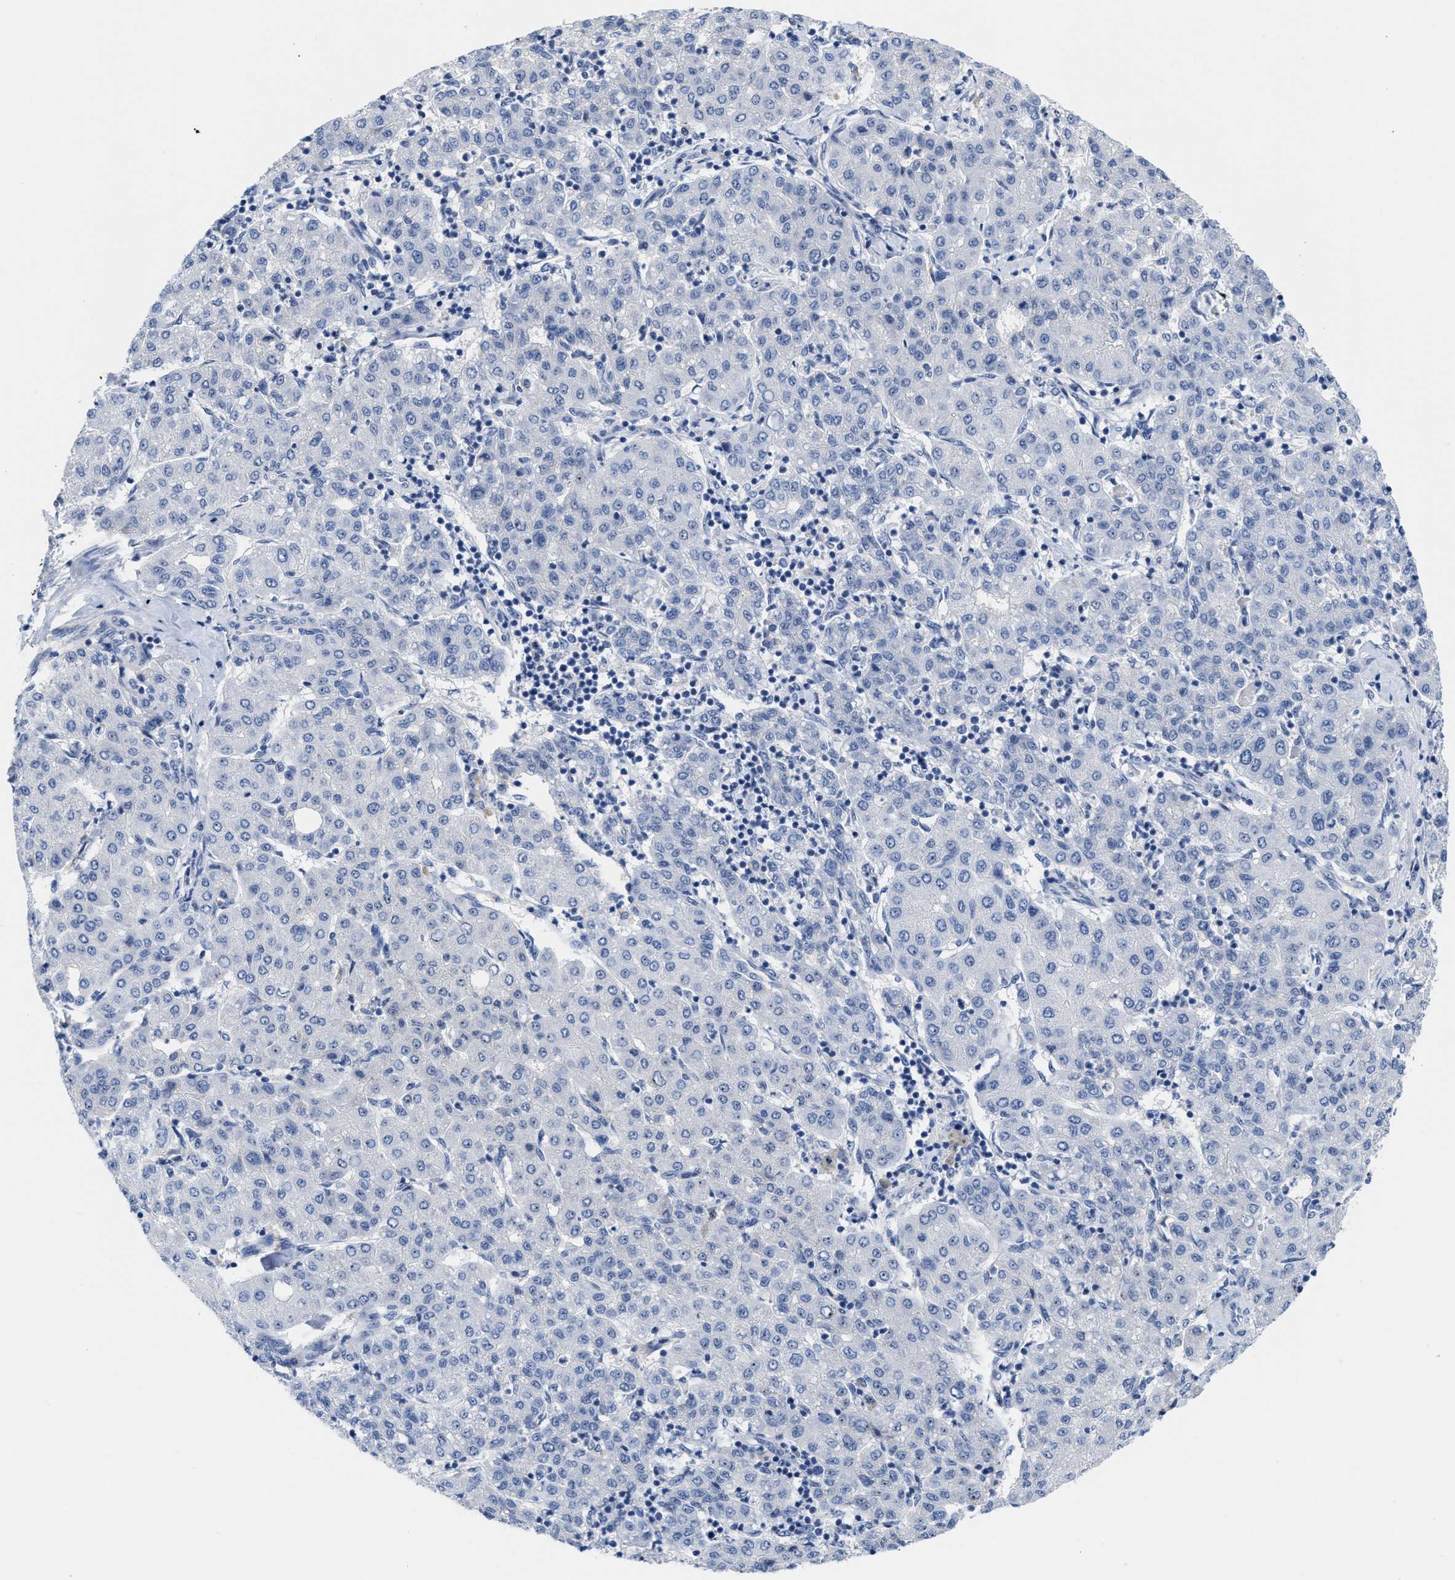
{"staining": {"intensity": "negative", "quantity": "none", "location": "none"}, "tissue": "liver cancer", "cell_type": "Tumor cells", "image_type": "cancer", "snomed": [{"axis": "morphology", "description": "Carcinoma, Hepatocellular, NOS"}, {"axis": "topography", "description": "Liver"}], "caption": "The IHC histopathology image has no significant staining in tumor cells of hepatocellular carcinoma (liver) tissue.", "gene": "NOP58", "patient": {"sex": "male", "age": 65}}